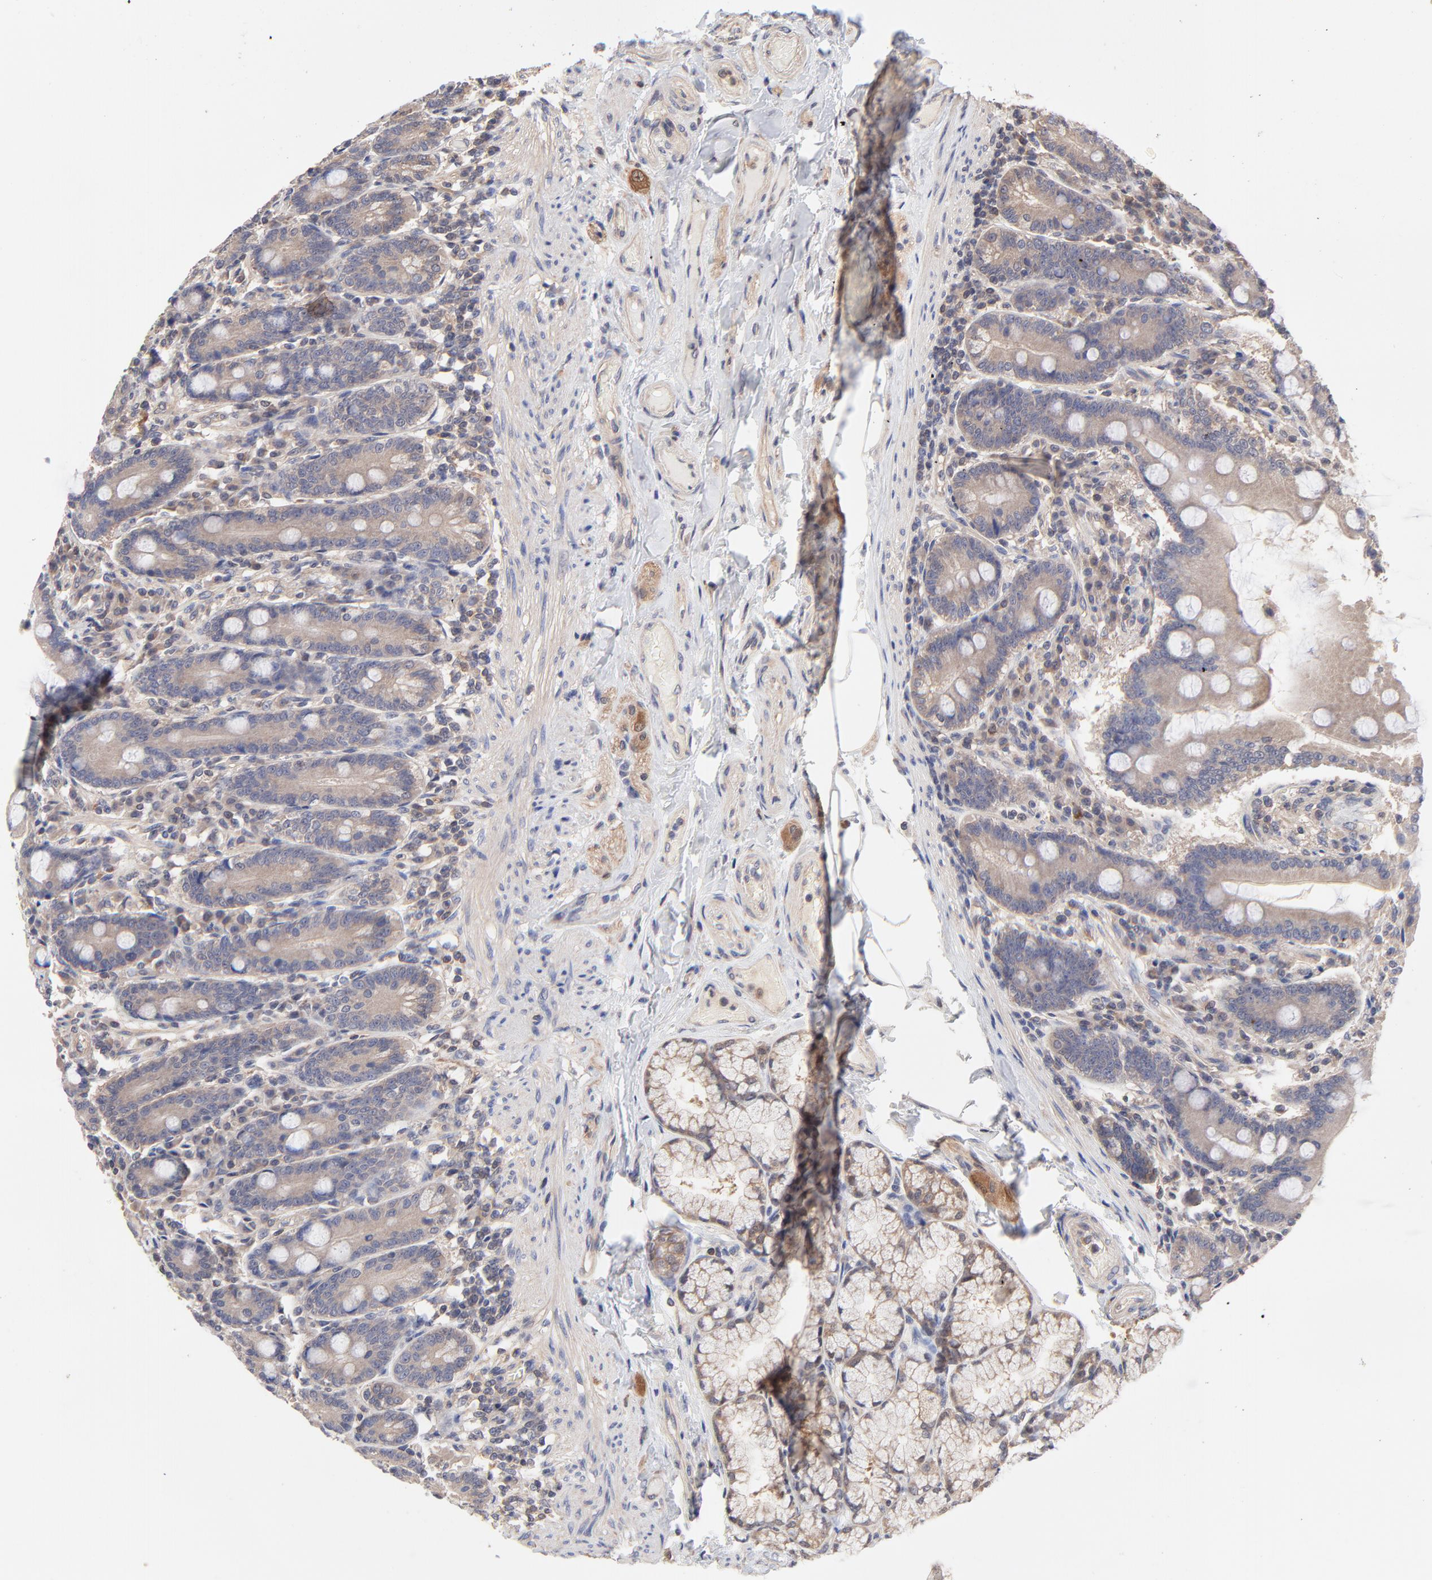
{"staining": {"intensity": "weak", "quantity": ">75%", "location": "cytoplasmic/membranous"}, "tissue": "duodenum", "cell_type": "Glandular cells", "image_type": "normal", "snomed": [{"axis": "morphology", "description": "Normal tissue, NOS"}, {"axis": "topography", "description": "Duodenum"}], "caption": "IHC photomicrograph of unremarkable duodenum: human duodenum stained using immunohistochemistry (IHC) demonstrates low levels of weak protein expression localized specifically in the cytoplasmic/membranous of glandular cells, appearing as a cytoplasmic/membranous brown color.", "gene": "PCMT1", "patient": {"sex": "female", "age": 64}}